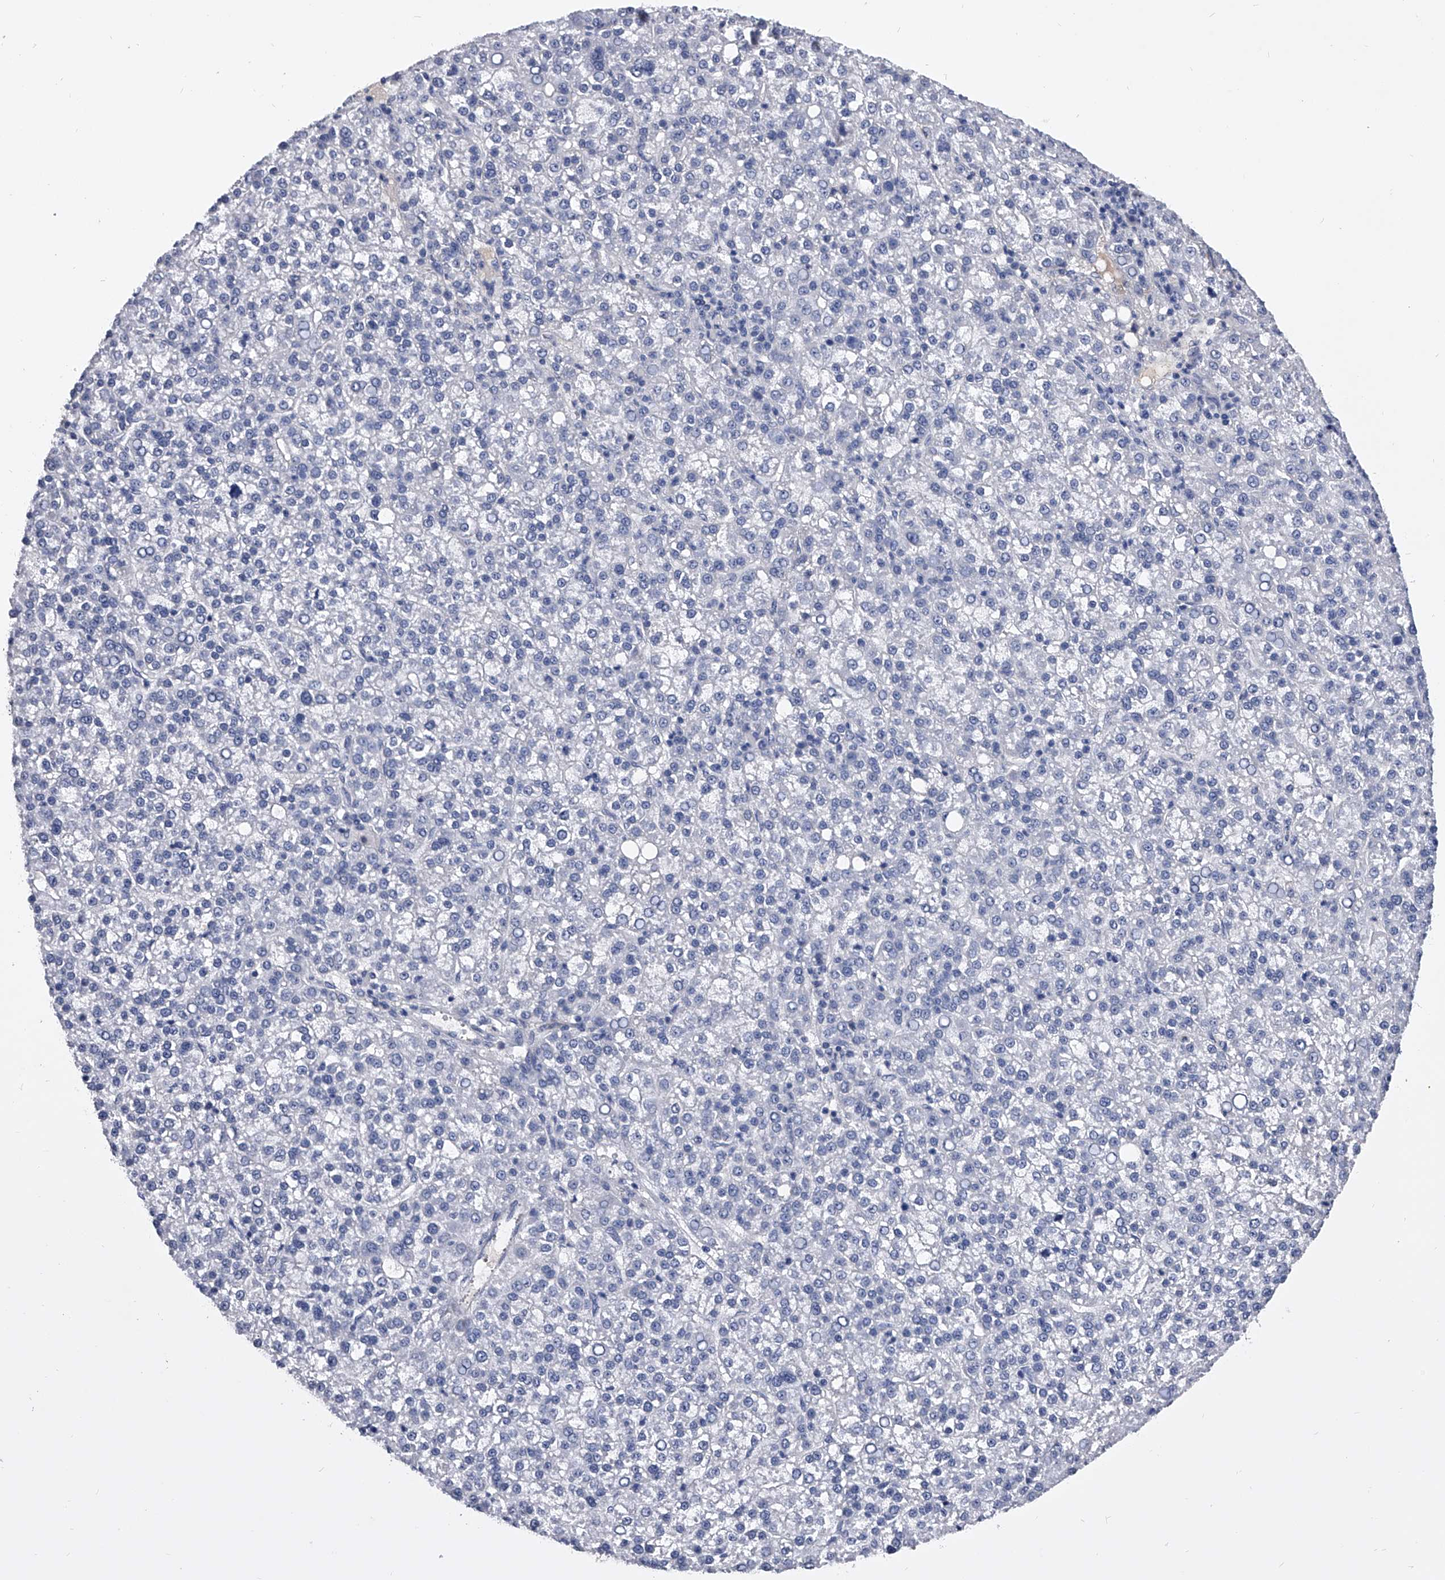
{"staining": {"intensity": "negative", "quantity": "none", "location": "none"}, "tissue": "liver cancer", "cell_type": "Tumor cells", "image_type": "cancer", "snomed": [{"axis": "morphology", "description": "Carcinoma, Hepatocellular, NOS"}, {"axis": "topography", "description": "Liver"}], "caption": "IHC photomicrograph of neoplastic tissue: human liver cancer (hepatocellular carcinoma) stained with DAB exhibits no significant protein positivity in tumor cells.", "gene": "EFCAB7", "patient": {"sex": "female", "age": 58}}